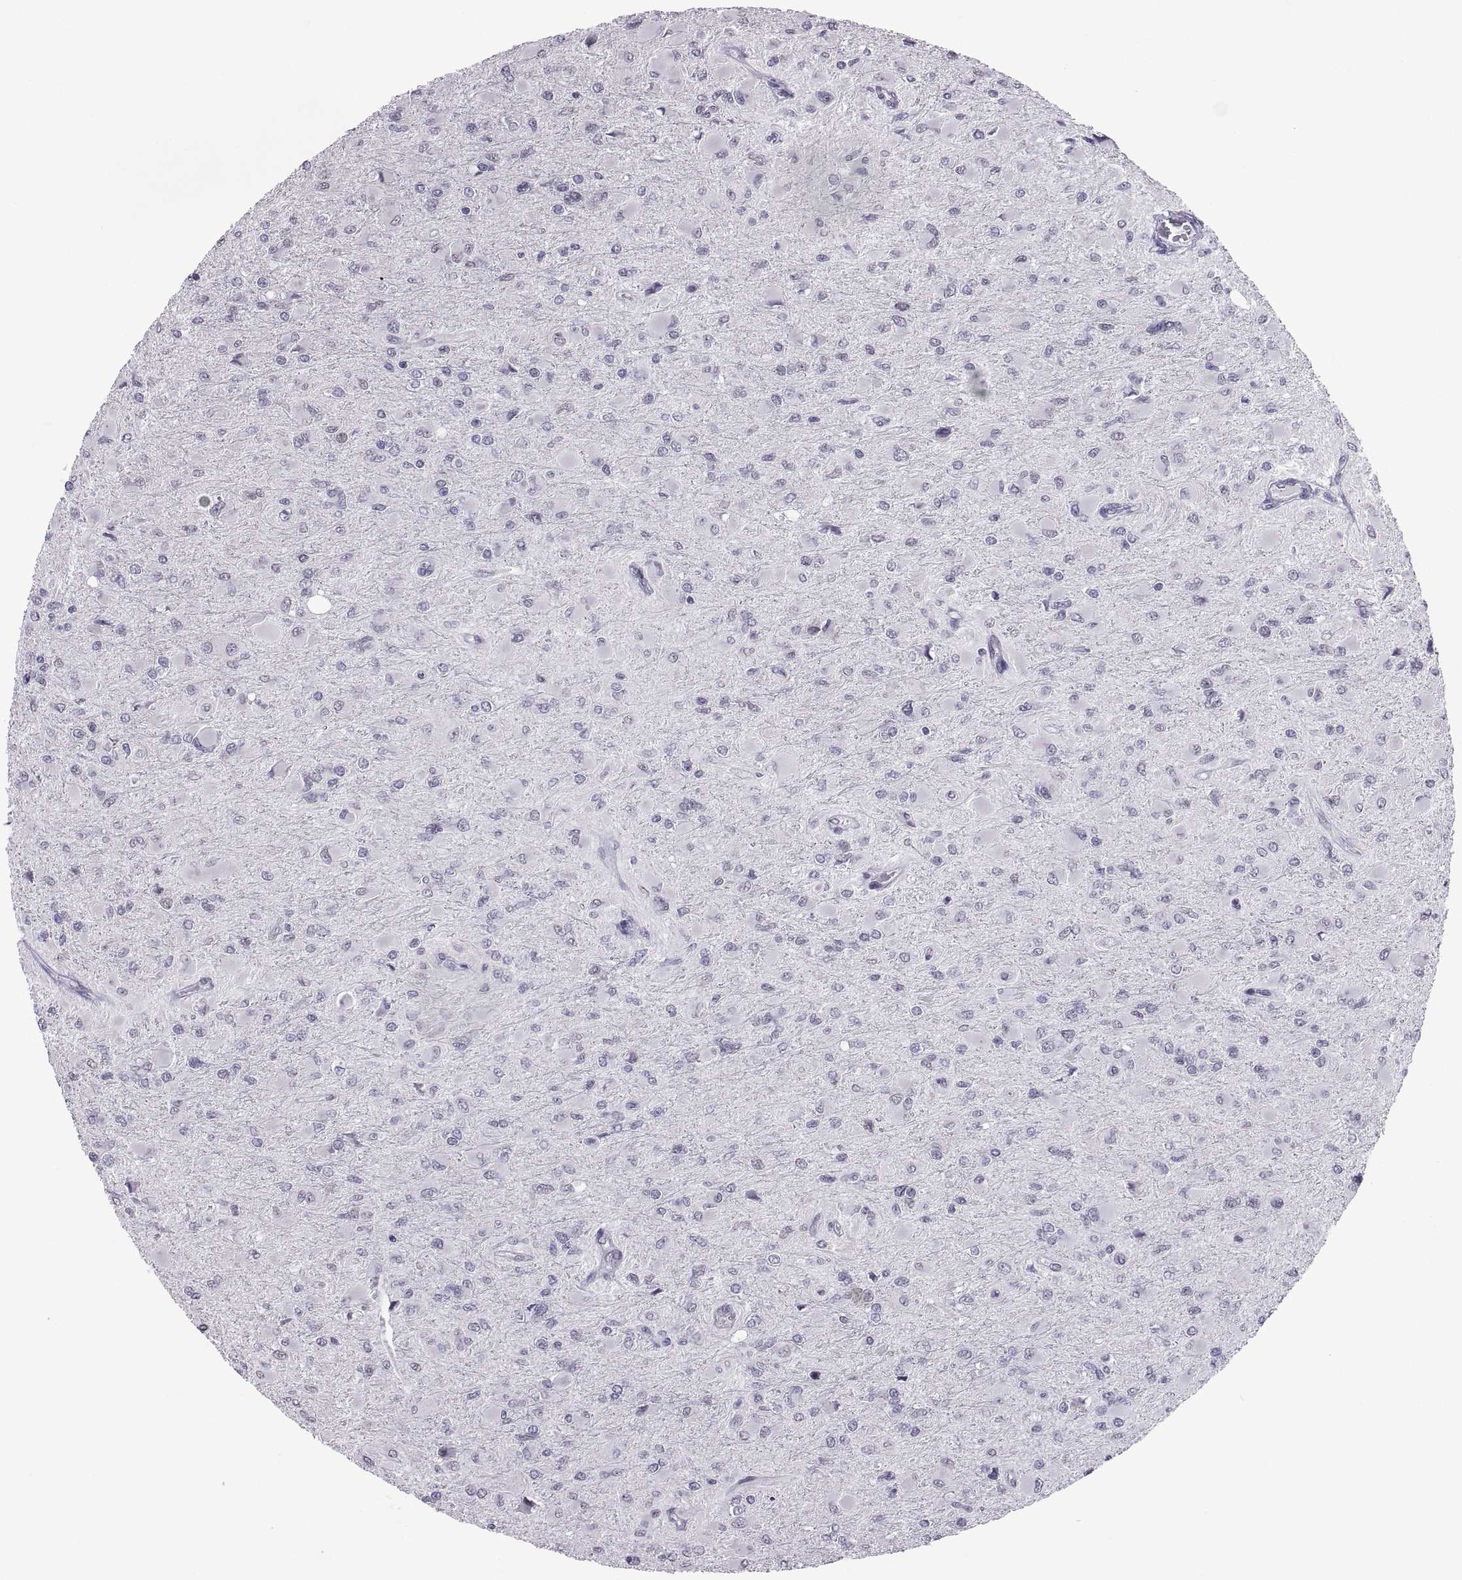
{"staining": {"intensity": "negative", "quantity": "none", "location": "none"}, "tissue": "glioma", "cell_type": "Tumor cells", "image_type": "cancer", "snomed": [{"axis": "morphology", "description": "Glioma, malignant, High grade"}, {"axis": "topography", "description": "Cerebral cortex"}], "caption": "Tumor cells show no significant protein staining in glioma.", "gene": "KRT77", "patient": {"sex": "female", "age": 36}}